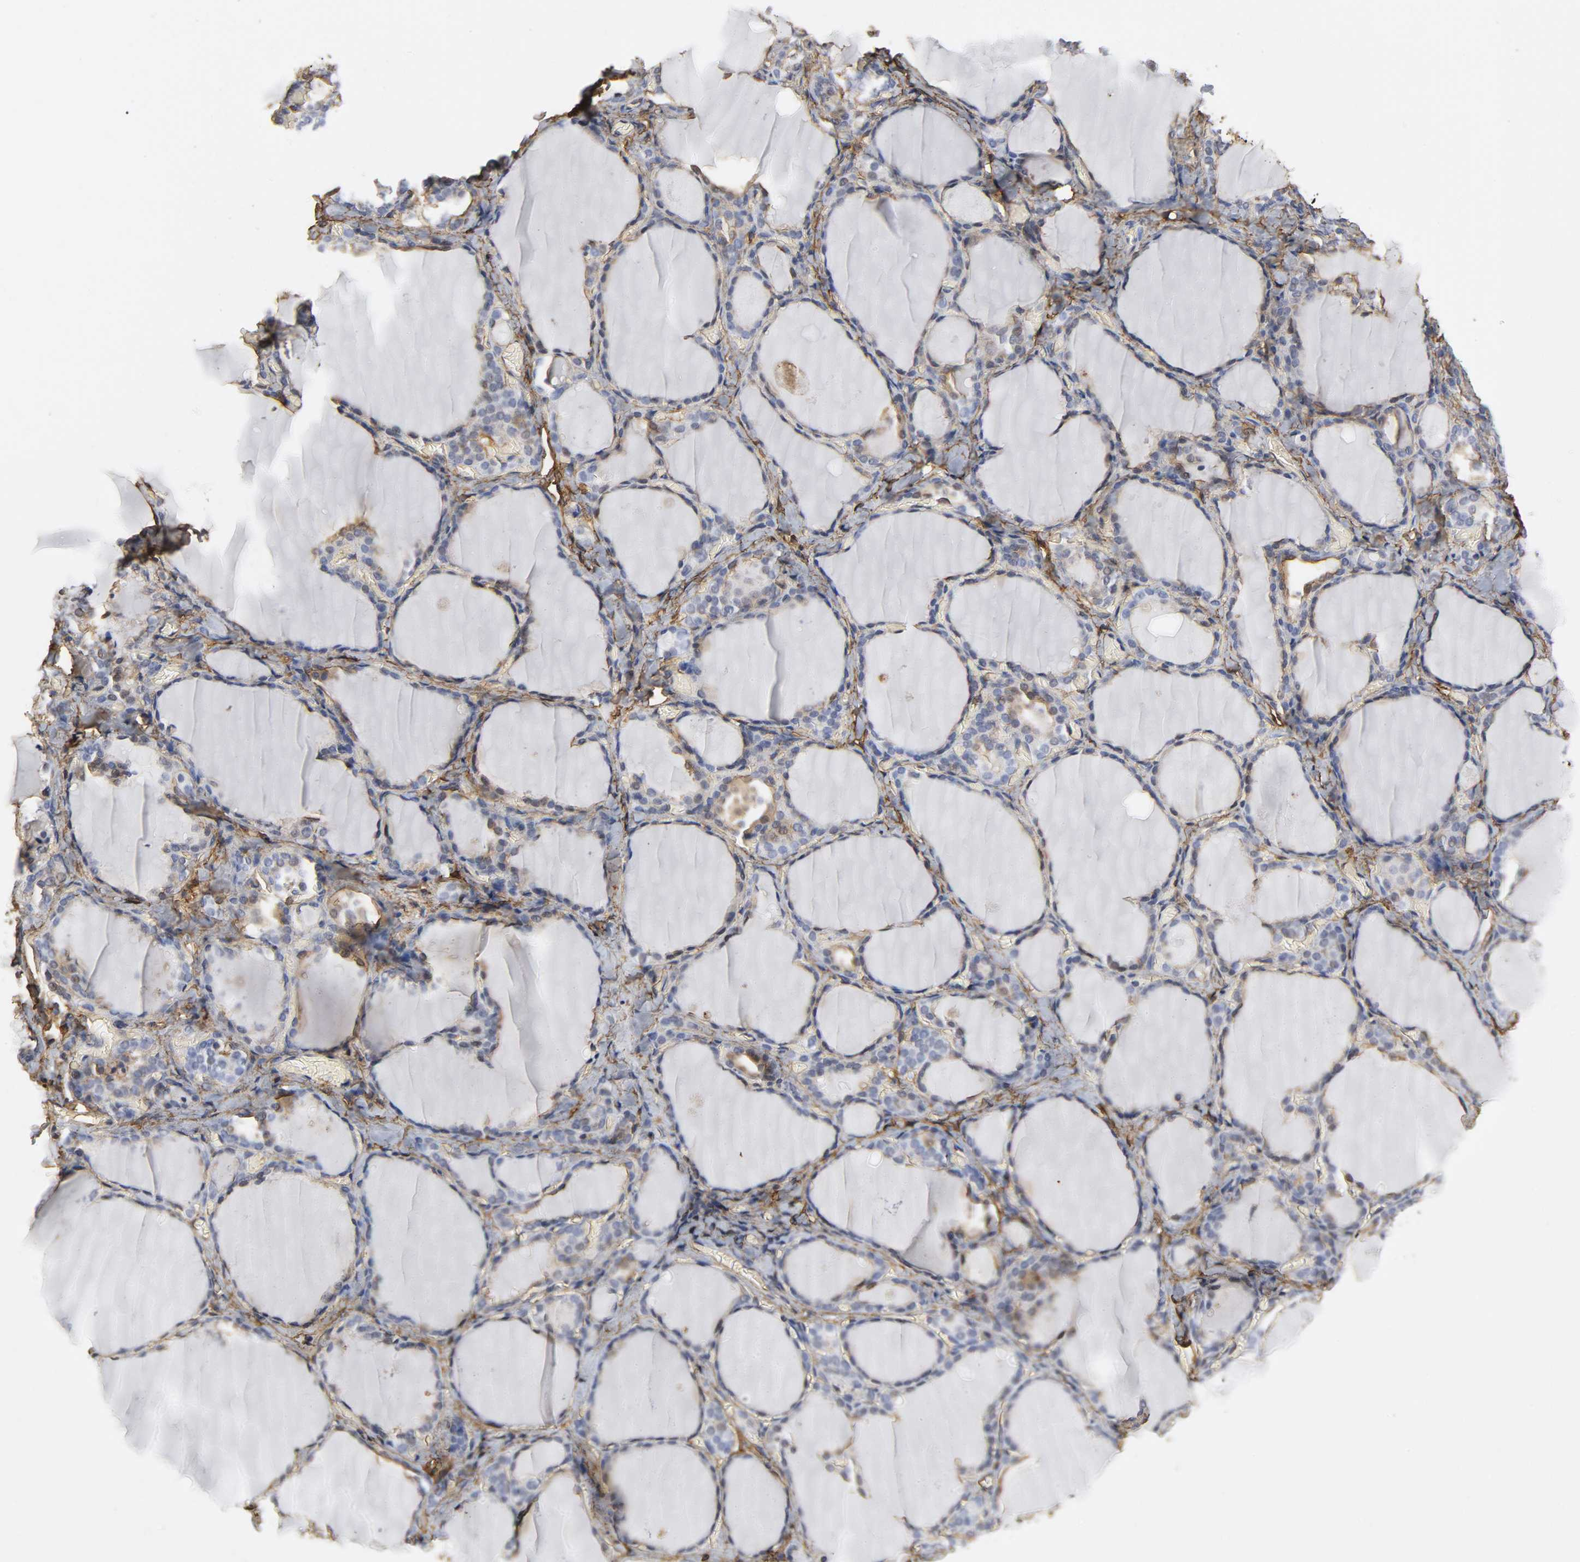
{"staining": {"intensity": "moderate", "quantity": "<25%", "location": "cytoplasmic/membranous"}, "tissue": "thyroid gland", "cell_type": "Glandular cells", "image_type": "normal", "snomed": [{"axis": "morphology", "description": "Normal tissue, NOS"}, {"axis": "morphology", "description": "Papillary adenocarcinoma, NOS"}, {"axis": "topography", "description": "Thyroid gland"}], "caption": "A micrograph of thyroid gland stained for a protein demonstrates moderate cytoplasmic/membranous brown staining in glandular cells.", "gene": "ANXA2", "patient": {"sex": "female", "age": 30}}